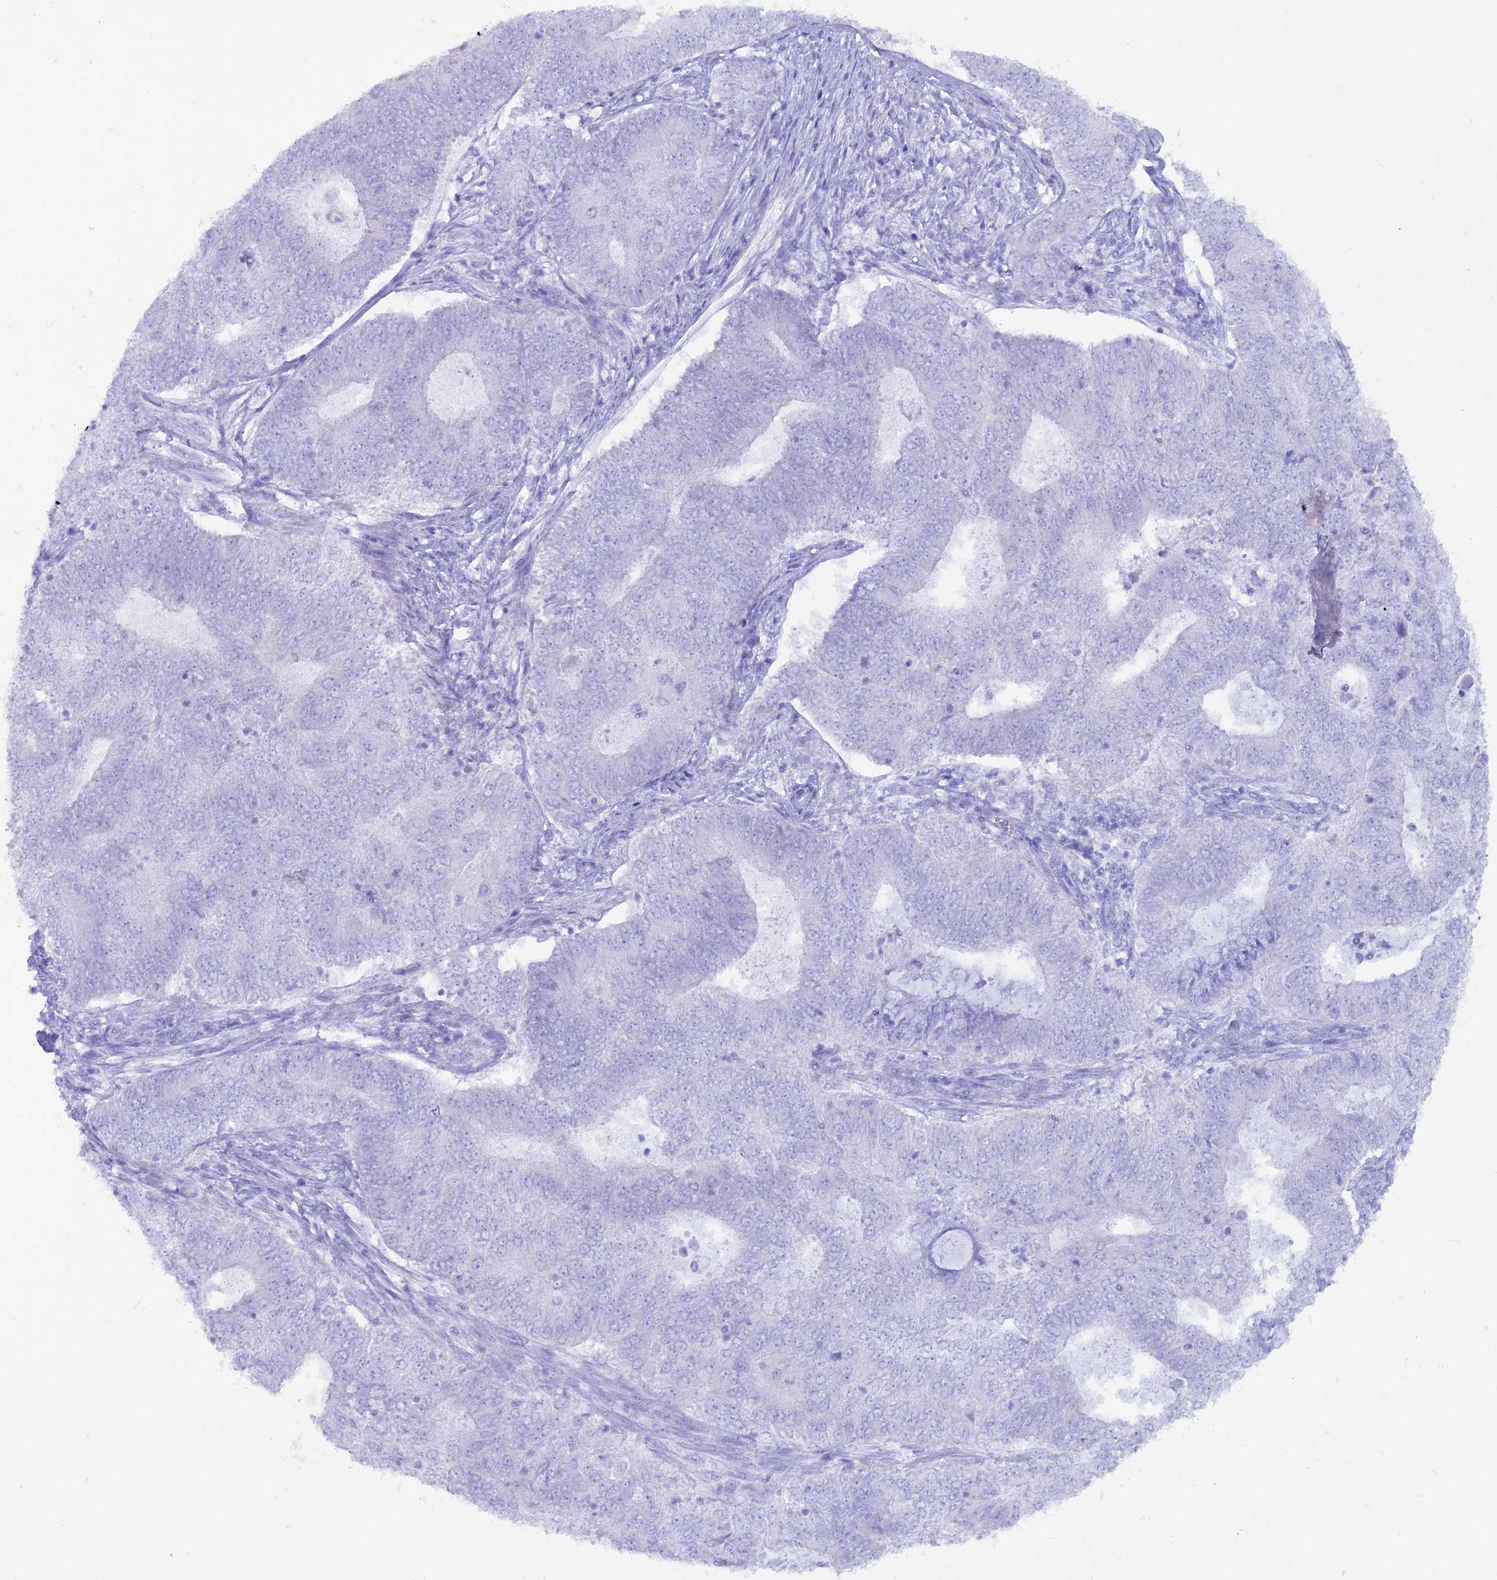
{"staining": {"intensity": "negative", "quantity": "none", "location": "none"}, "tissue": "endometrial cancer", "cell_type": "Tumor cells", "image_type": "cancer", "snomed": [{"axis": "morphology", "description": "Adenocarcinoma, NOS"}, {"axis": "topography", "description": "Endometrium"}], "caption": "A high-resolution image shows immunohistochemistry staining of endometrial cancer, which exhibits no significant staining in tumor cells. The staining was performed using DAB to visualize the protein expression in brown, while the nuclei were stained in blue with hematoxylin (Magnification: 20x).", "gene": "GLYATL1", "patient": {"sex": "female", "age": 62}}